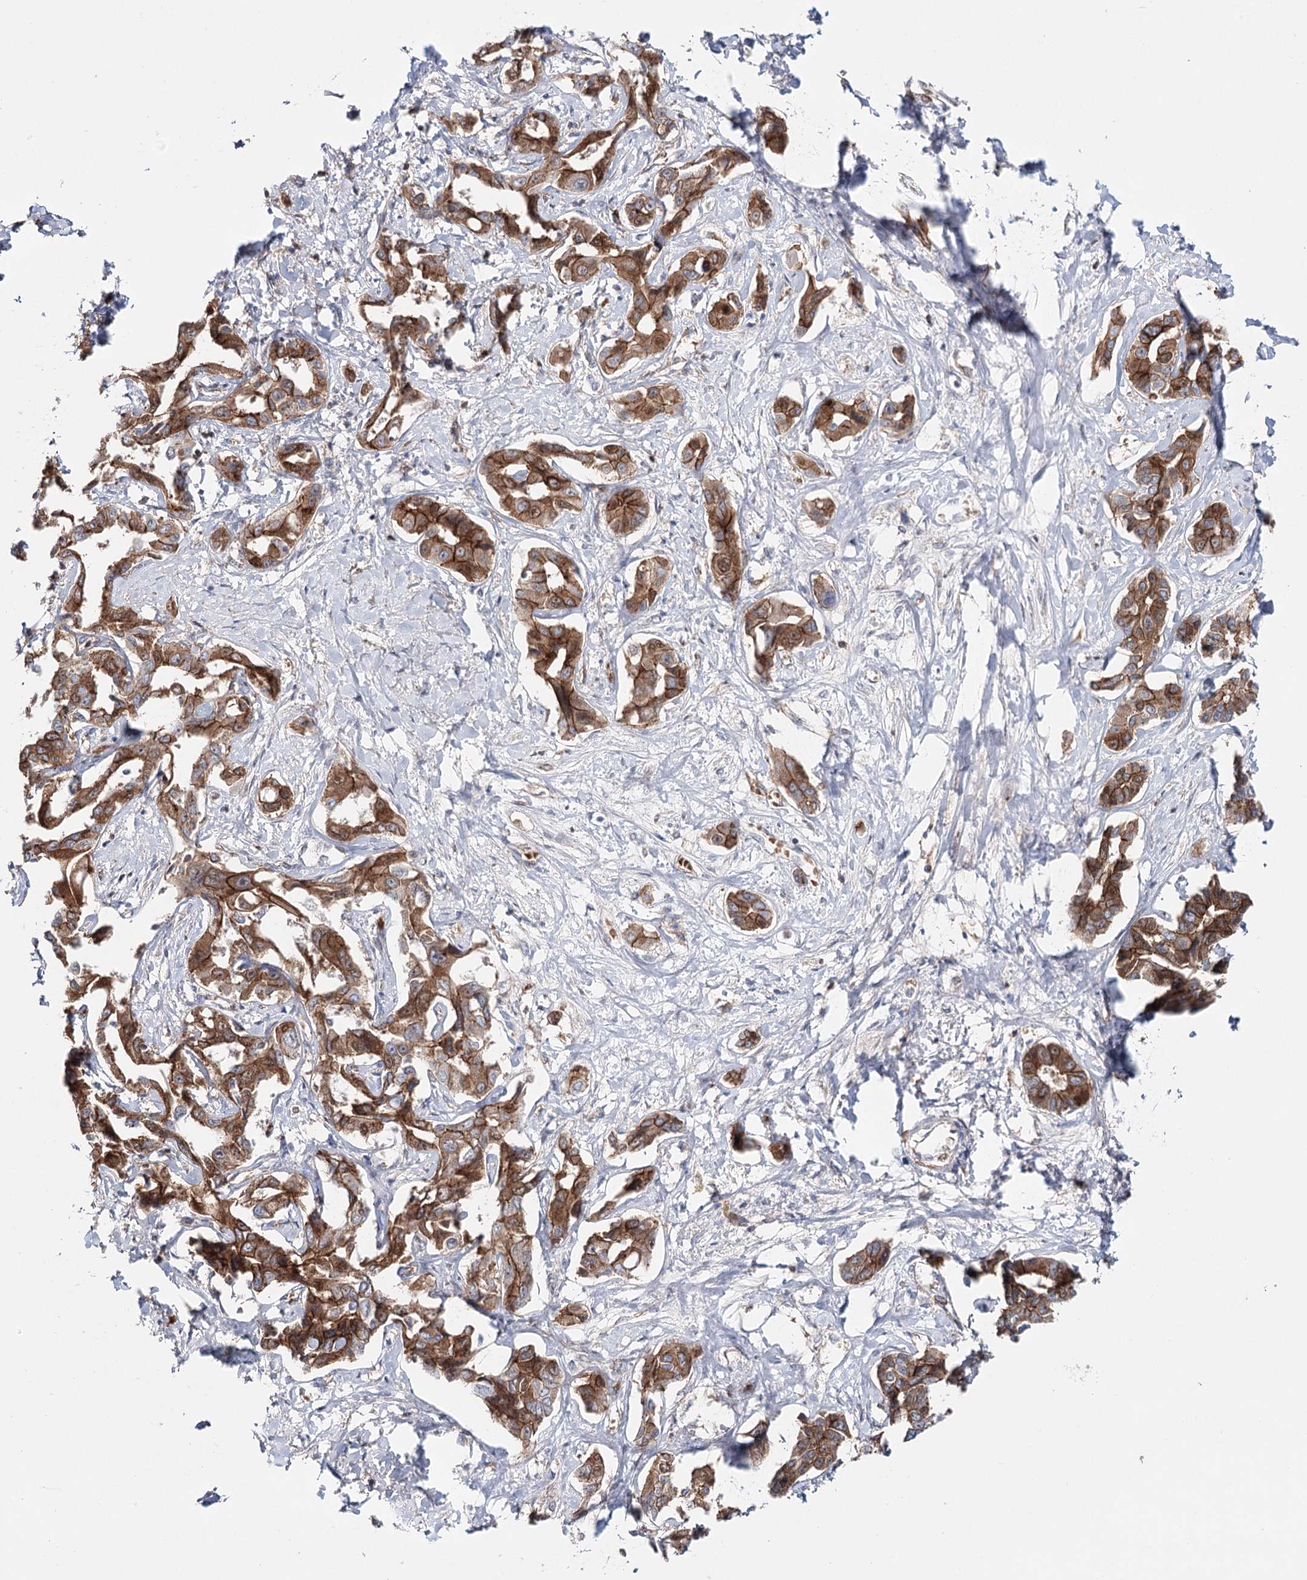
{"staining": {"intensity": "moderate", "quantity": ">75%", "location": "cytoplasmic/membranous"}, "tissue": "liver cancer", "cell_type": "Tumor cells", "image_type": "cancer", "snomed": [{"axis": "morphology", "description": "Cholangiocarcinoma"}, {"axis": "topography", "description": "Liver"}], "caption": "IHC photomicrograph of human liver cholangiocarcinoma stained for a protein (brown), which displays medium levels of moderate cytoplasmic/membranous staining in approximately >75% of tumor cells.", "gene": "PKP4", "patient": {"sex": "male", "age": 59}}